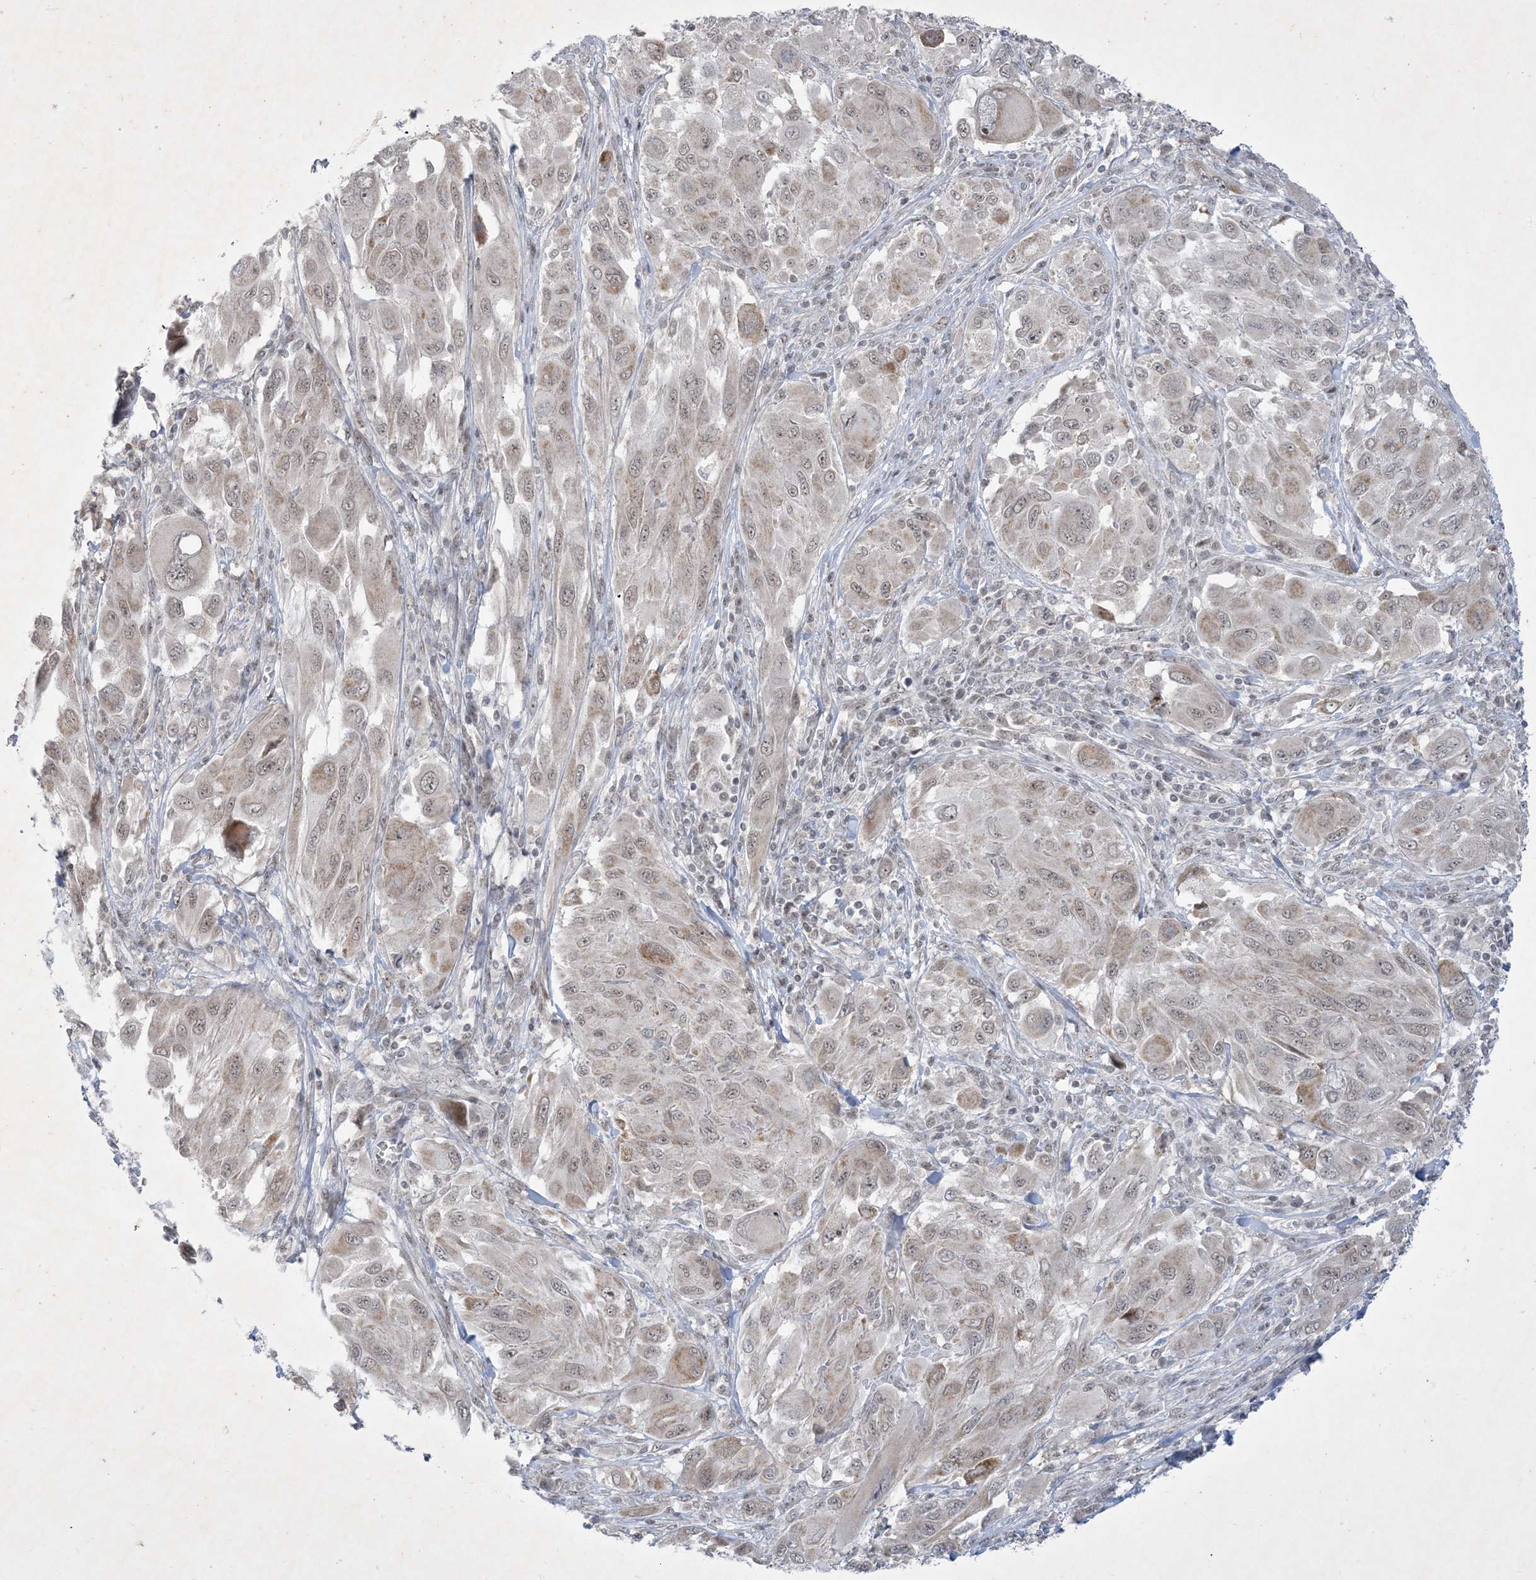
{"staining": {"intensity": "weak", "quantity": ">75%", "location": "cytoplasmic/membranous"}, "tissue": "melanoma", "cell_type": "Tumor cells", "image_type": "cancer", "snomed": [{"axis": "morphology", "description": "Malignant melanoma, NOS"}, {"axis": "topography", "description": "Skin"}], "caption": "A low amount of weak cytoplasmic/membranous positivity is seen in approximately >75% of tumor cells in melanoma tissue. The staining was performed using DAB (3,3'-diaminobenzidine) to visualize the protein expression in brown, while the nuclei were stained in blue with hematoxylin (Magnification: 20x).", "gene": "ZNF674", "patient": {"sex": "female", "age": 91}}